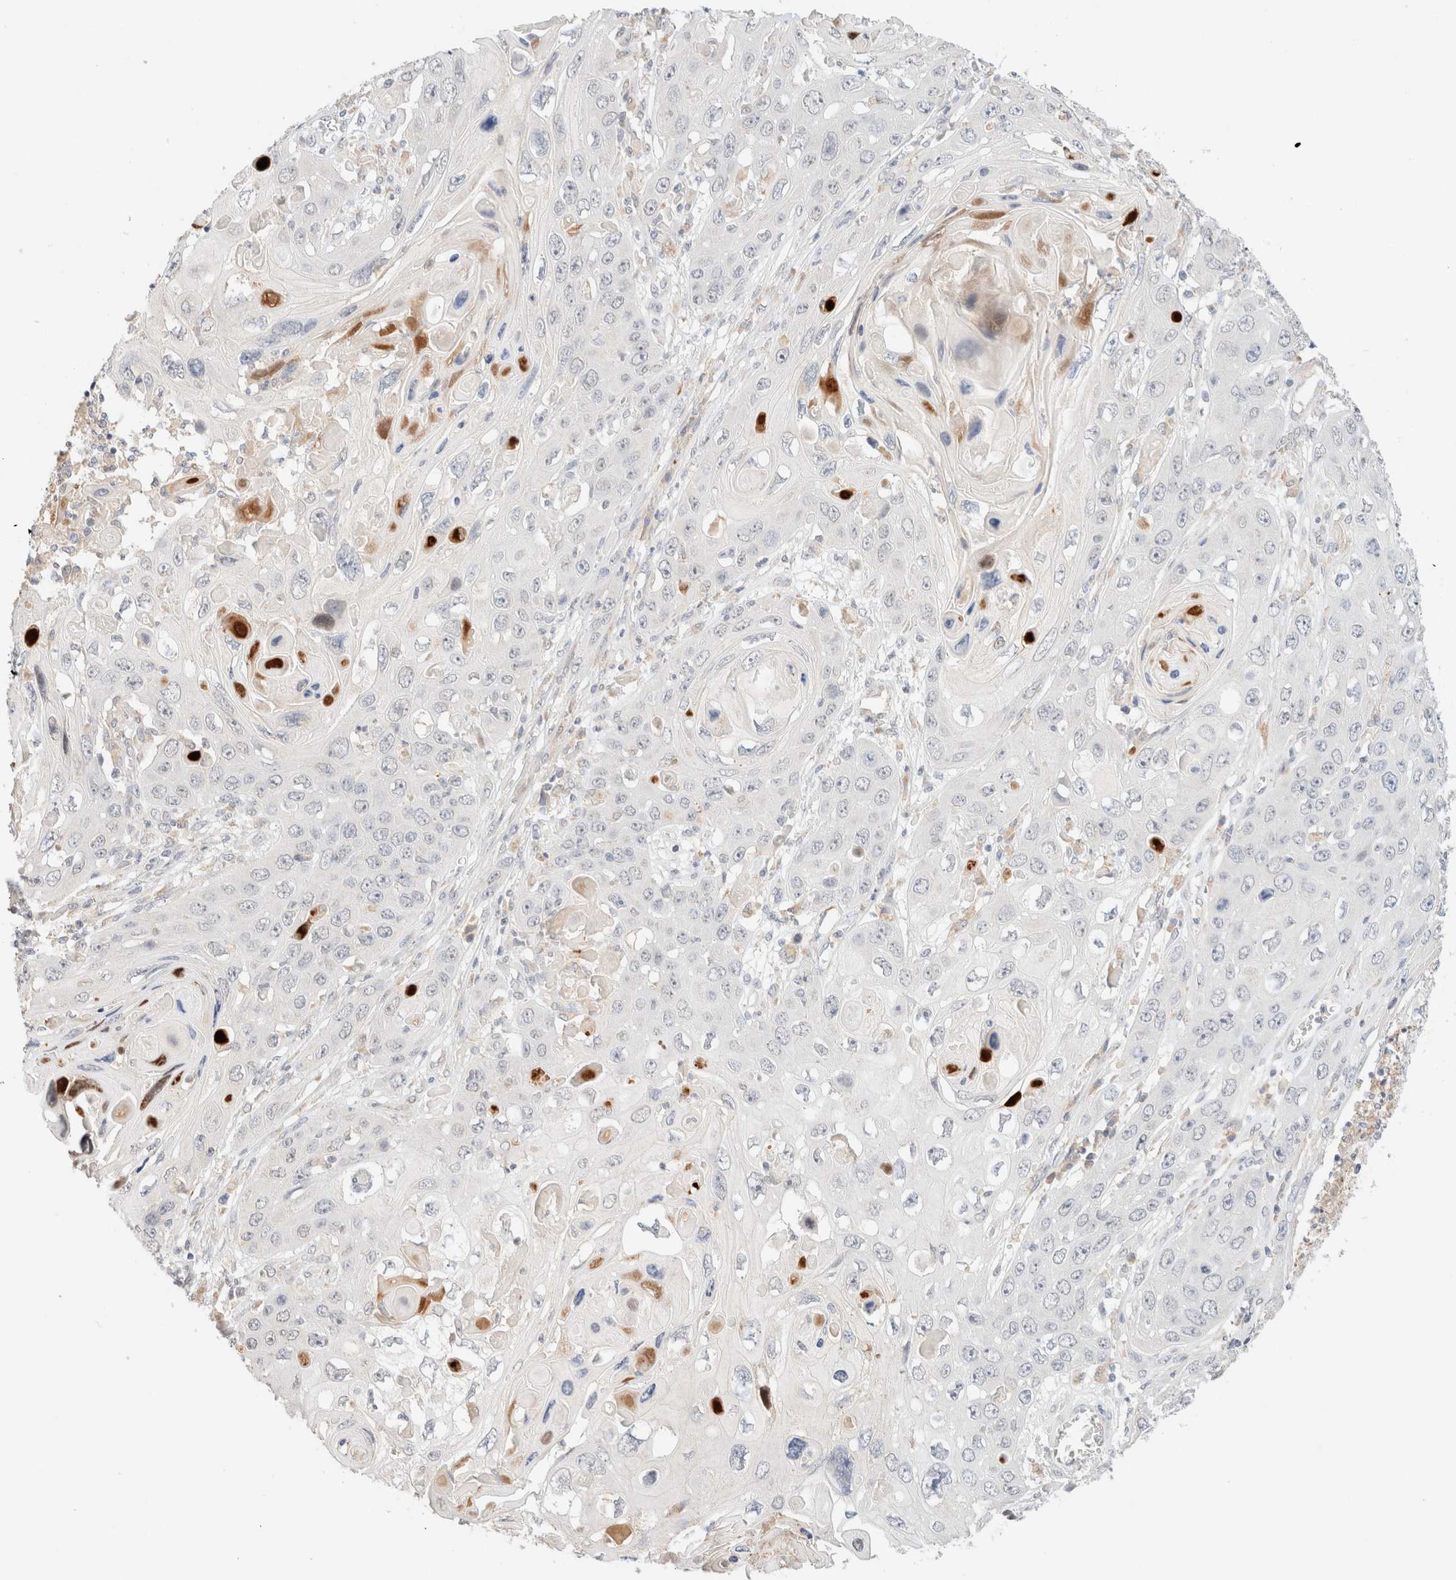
{"staining": {"intensity": "negative", "quantity": "none", "location": "none"}, "tissue": "skin cancer", "cell_type": "Tumor cells", "image_type": "cancer", "snomed": [{"axis": "morphology", "description": "Squamous cell carcinoma, NOS"}, {"axis": "topography", "description": "Skin"}], "caption": "Tumor cells show no significant protein positivity in skin cancer.", "gene": "SNTB1", "patient": {"sex": "male", "age": 55}}